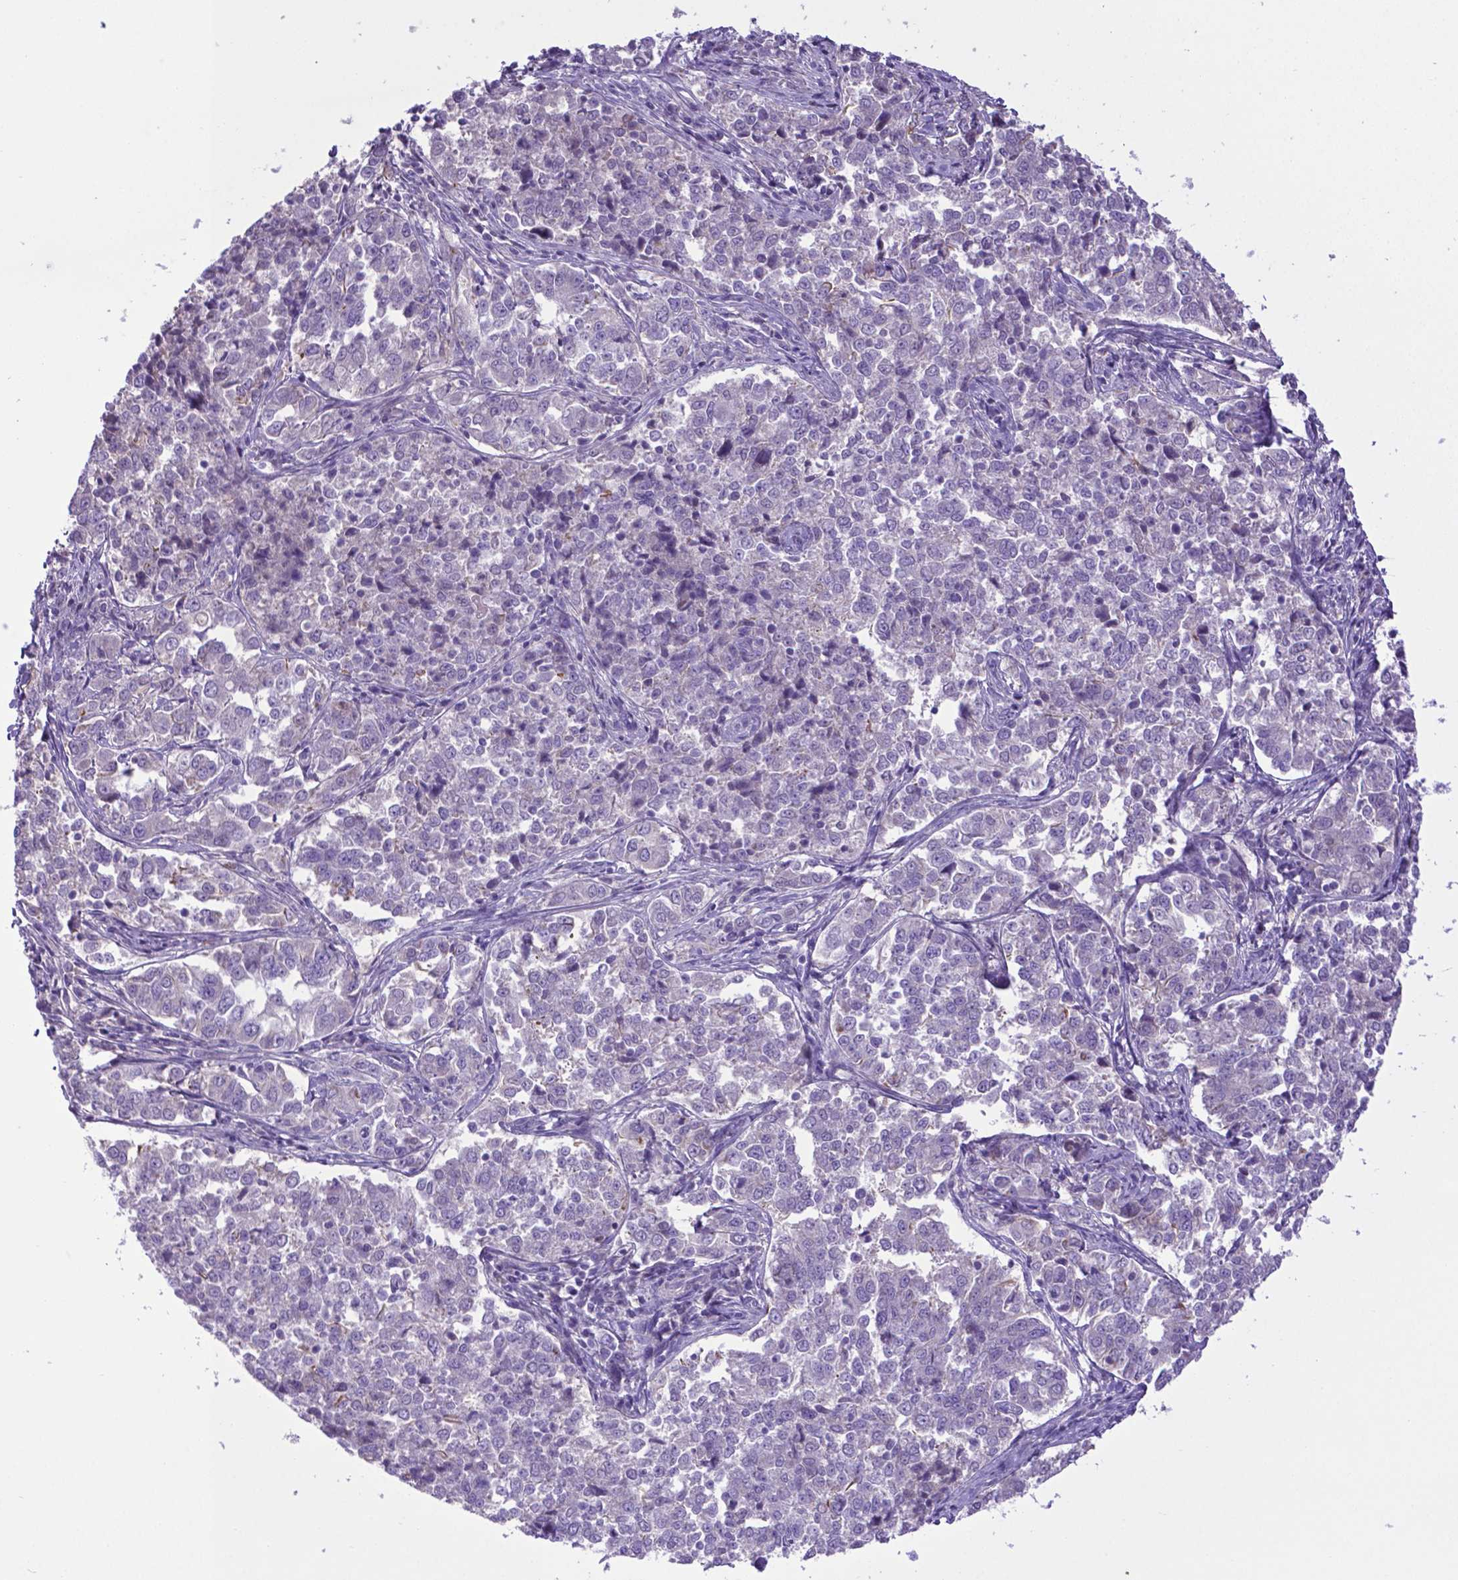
{"staining": {"intensity": "negative", "quantity": "none", "location": "none"}, "tissue": "endometrial cancer", "cell_type": "Tumor cells", "image_type": "cancer", "snomed": [{"axis": "morphology", "description": "Adenocarcinoma, NOS"}, {"axis": "topography", "description": "Endometrium"}], "caption": "A high-resolution micrograph shows IHC staining of endometrial adenocarcinoma, which demonstrates no significant positivity in tumor cells.", "gene": "ADRA2B", "patient": {"sex": "female", "age": 43}}